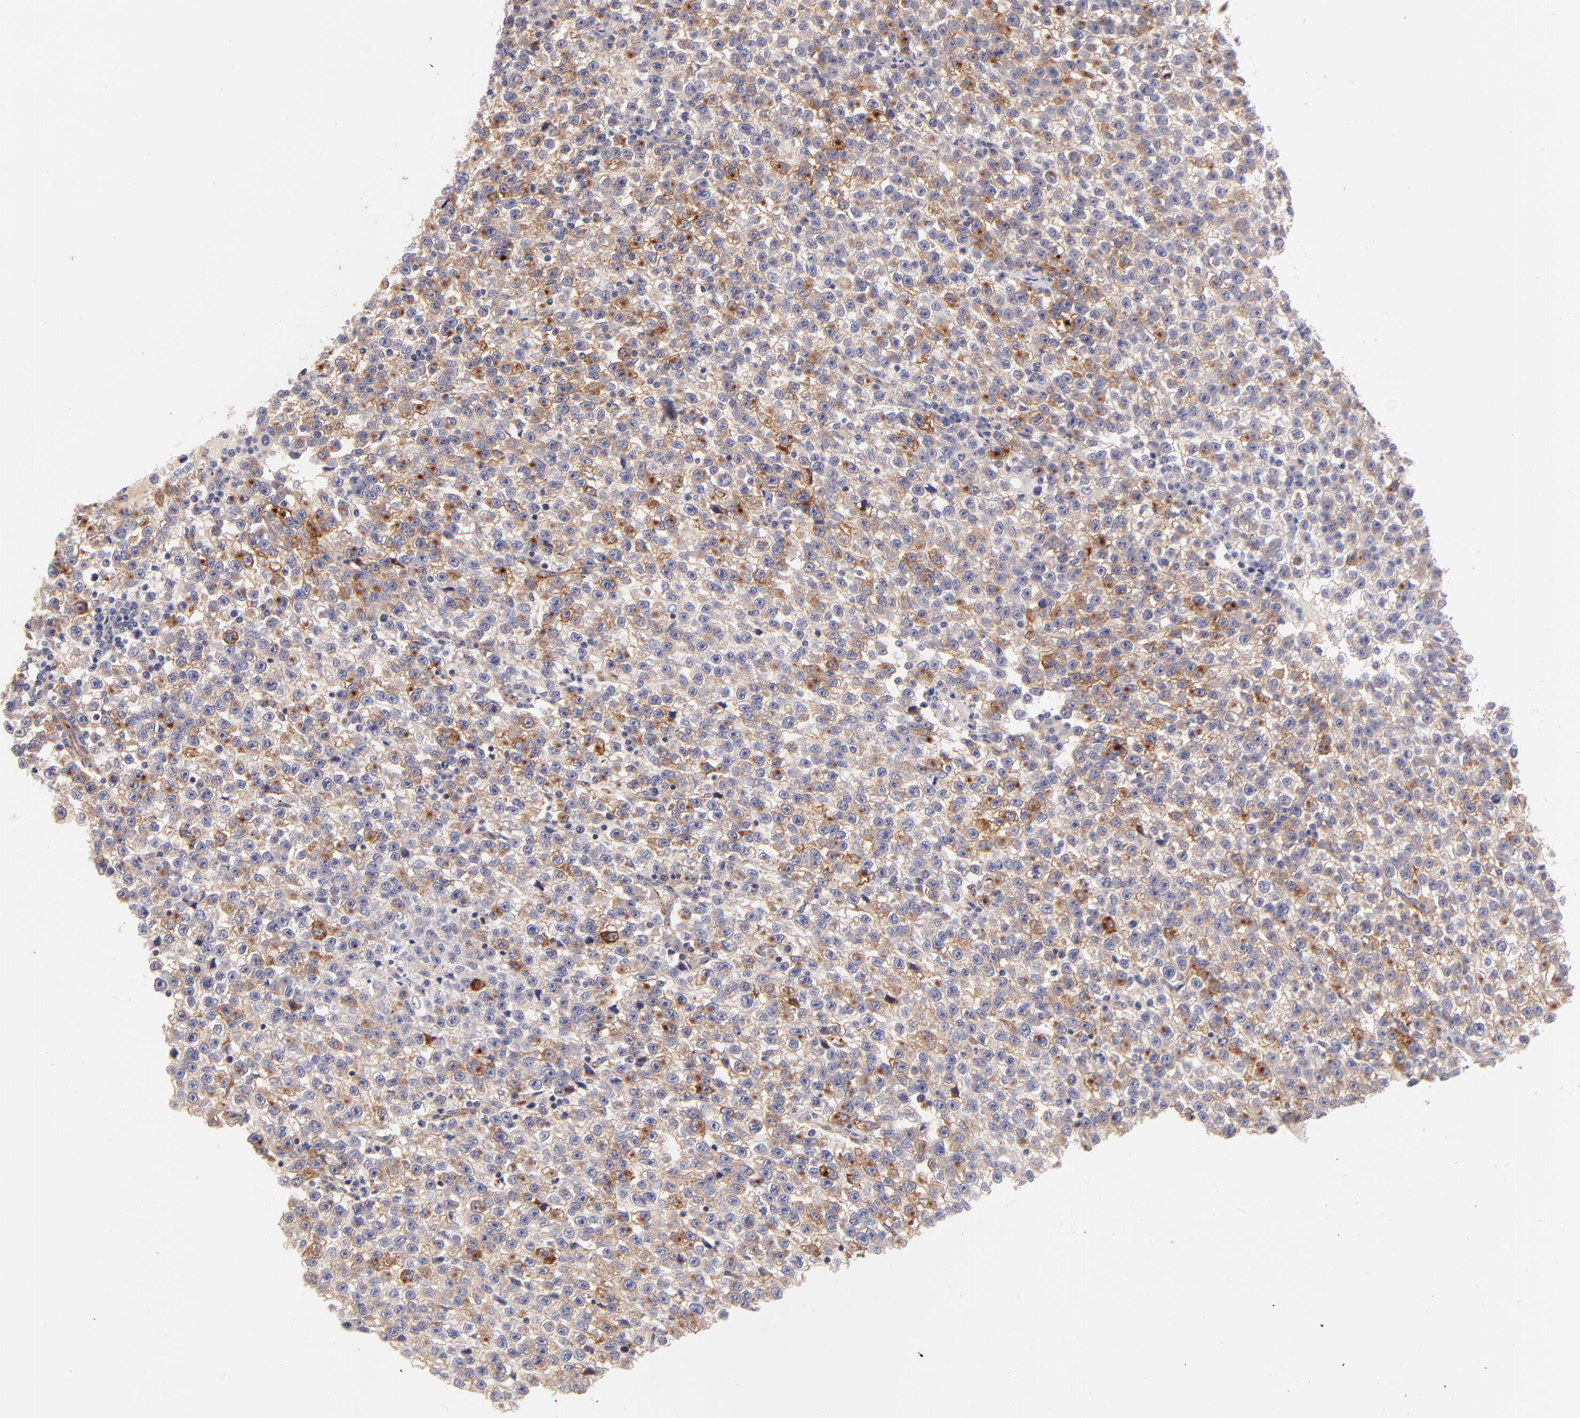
{"staining": {"intensity": "moderate", "quantity": "25%-75%", "location": "cytoplasmic/membranous"}, "tissue": "testis cancer", "cell_type": "Tumor cells", "image_type": "cancer", "snomed": [{"axis": "morphology", "description": "Seminoma, NOS"}, {"axis": "topography", "description": "Testis"}], "caption": "Immunohistochemical staining of human testis seminoma demonstrates medium levels of moderate cytoplasmic/membranous expression in approximately 25%-75% of tumor cells. (Brightfield microscopy of DAB IHC at high magnification).", "gene": "SPARC", "patient": {"sex": "male", "age": 35}}